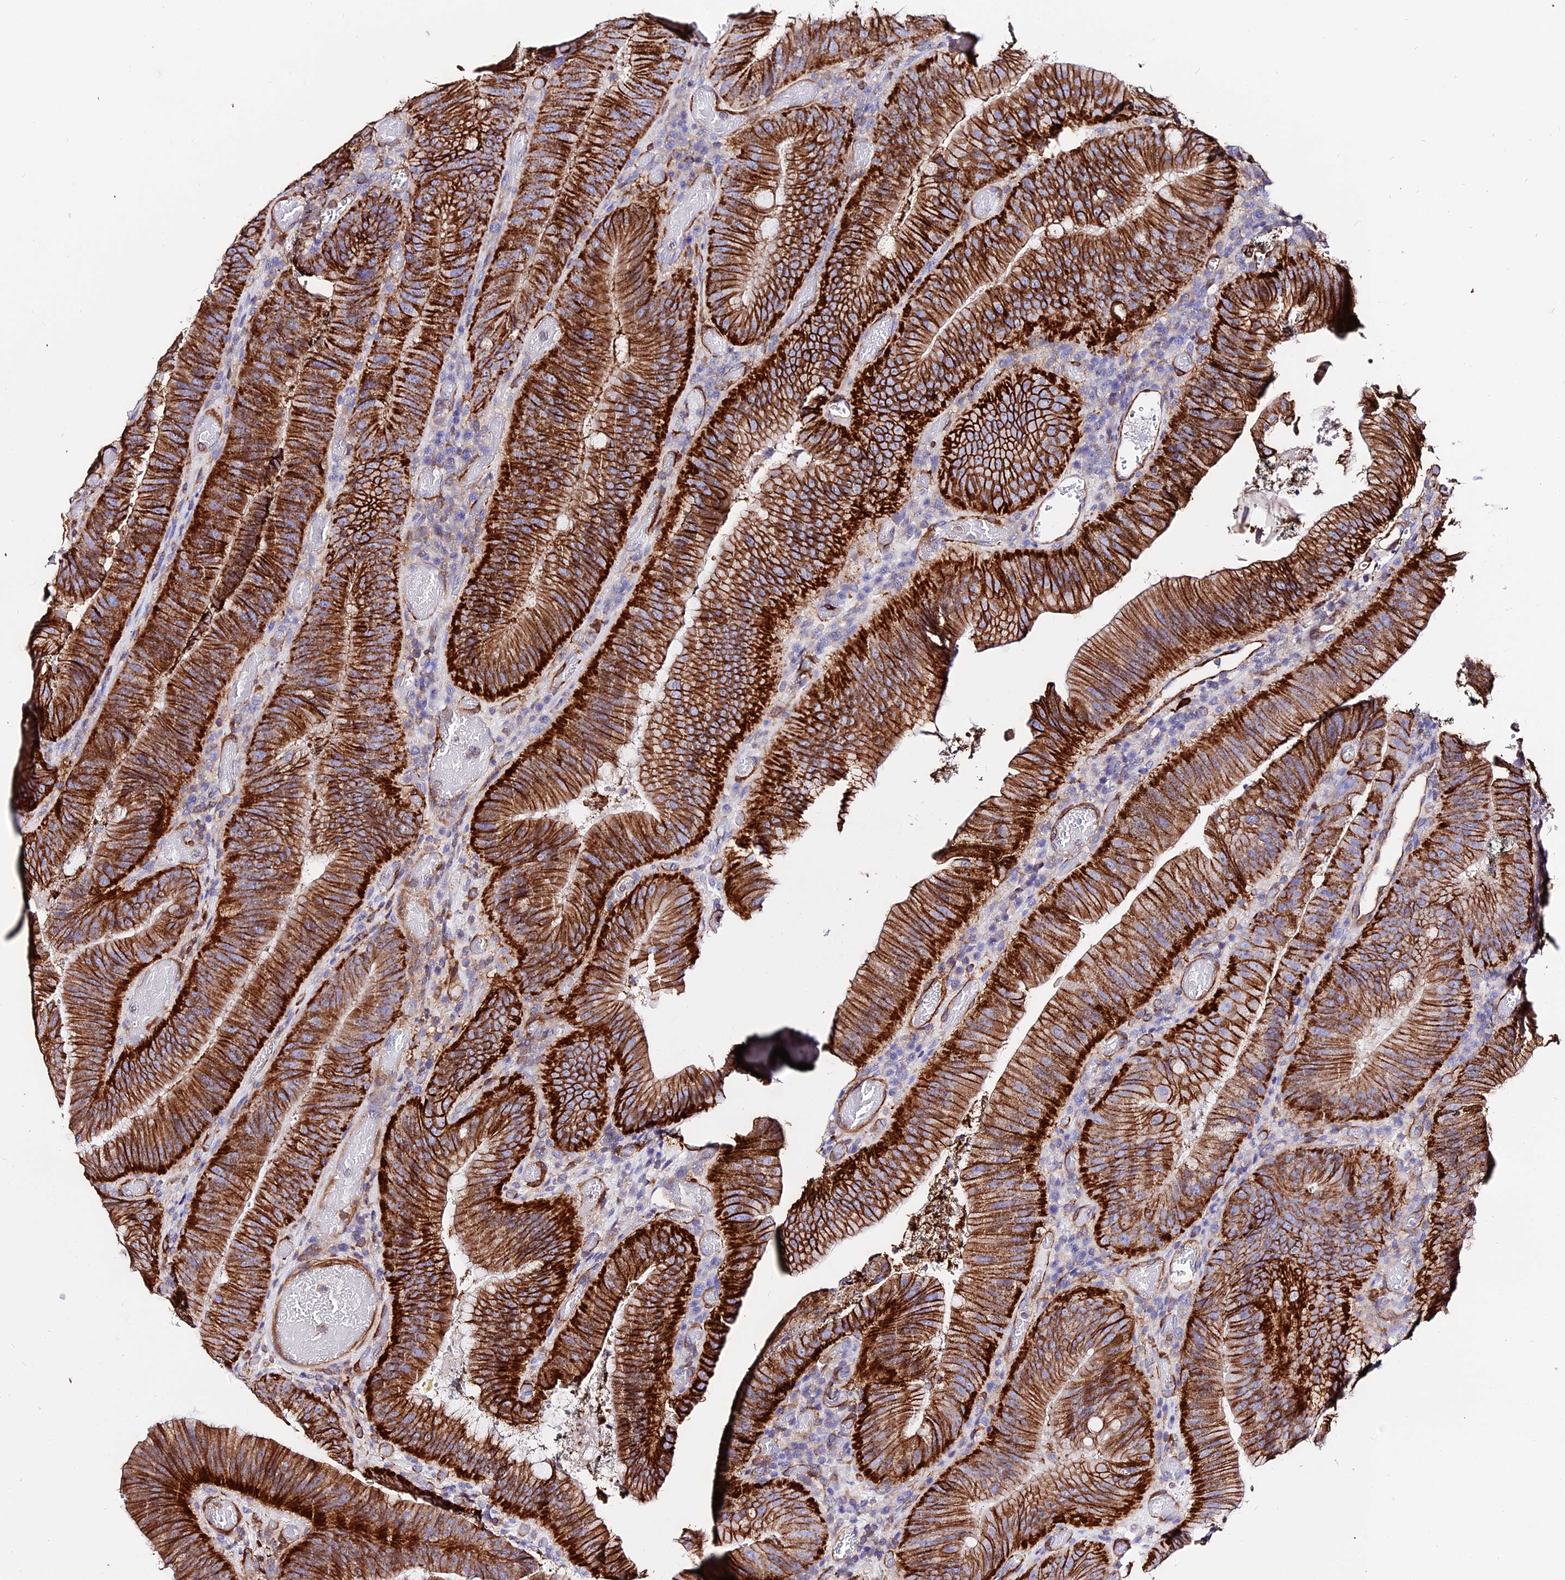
{"staining": {"intensity": "strong", "quantity": ">75%", "location": "cytoplasmic/membranous"}, "tissue": "colorectal cancer", "cell_type": "Tumor cells", "image_type": "cancer", "snomed": [{"axis": "morphology", "description": "Adenocarcinoma, NOS"}, {"axis": "topography", "description": "Colon"}], "caption": "A brown stain shows strong cytoplasmic/membranous staining of a protein in colorectal cancer tumor cells. Nuclei are stained in blue.", "gene": "CSRP1", "patient": {"sex": "female", "age": 43}}